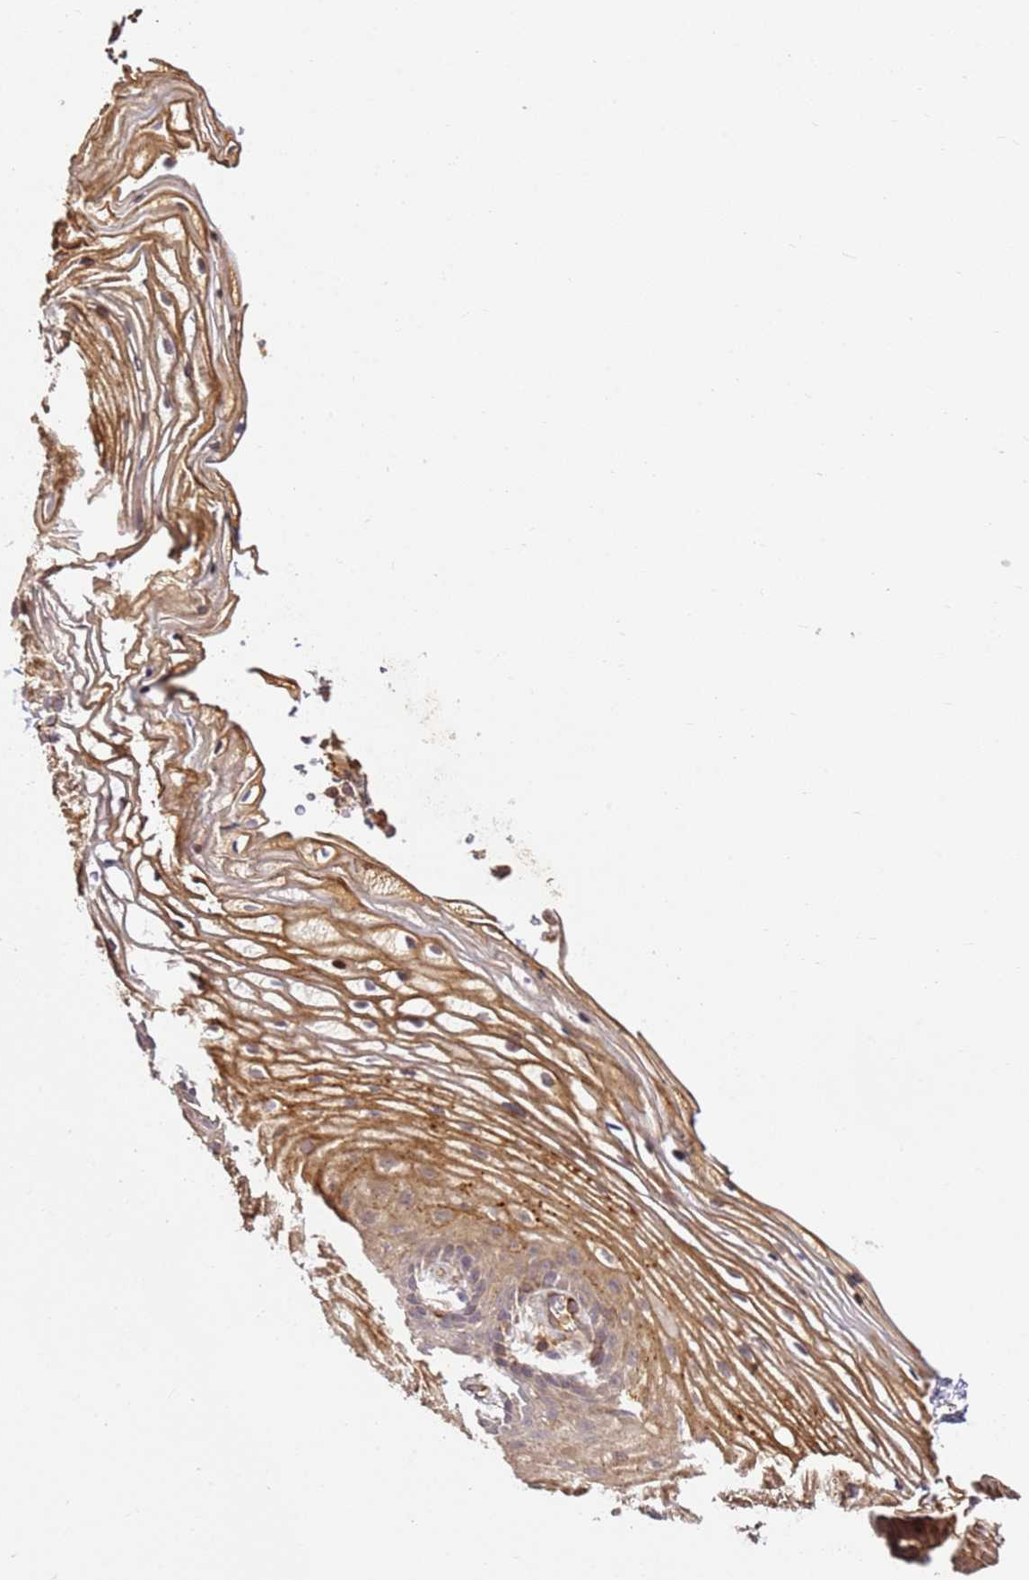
{"staining": {"intensity": "moderate", "quantity": ">75%", "location": "cytoplasmic/membranous"}, "tissue": "vagina", "cell_type": "Squamous epithelial cells", "image_type": "normal", "snomed": [{"axis": "morphology", "description": "Normal tissue, NOS"}, {"axis": "topography", "description": "Vagina"}], "caption": "DAB immunohistochemical staining of benign human vagina exhibits moderate cytoplasmic/membranous protein staining in about >75% of squamous epithelial cells.", "gene": "KATNAL2", "patient": {"sex": "female", "age": 60}}